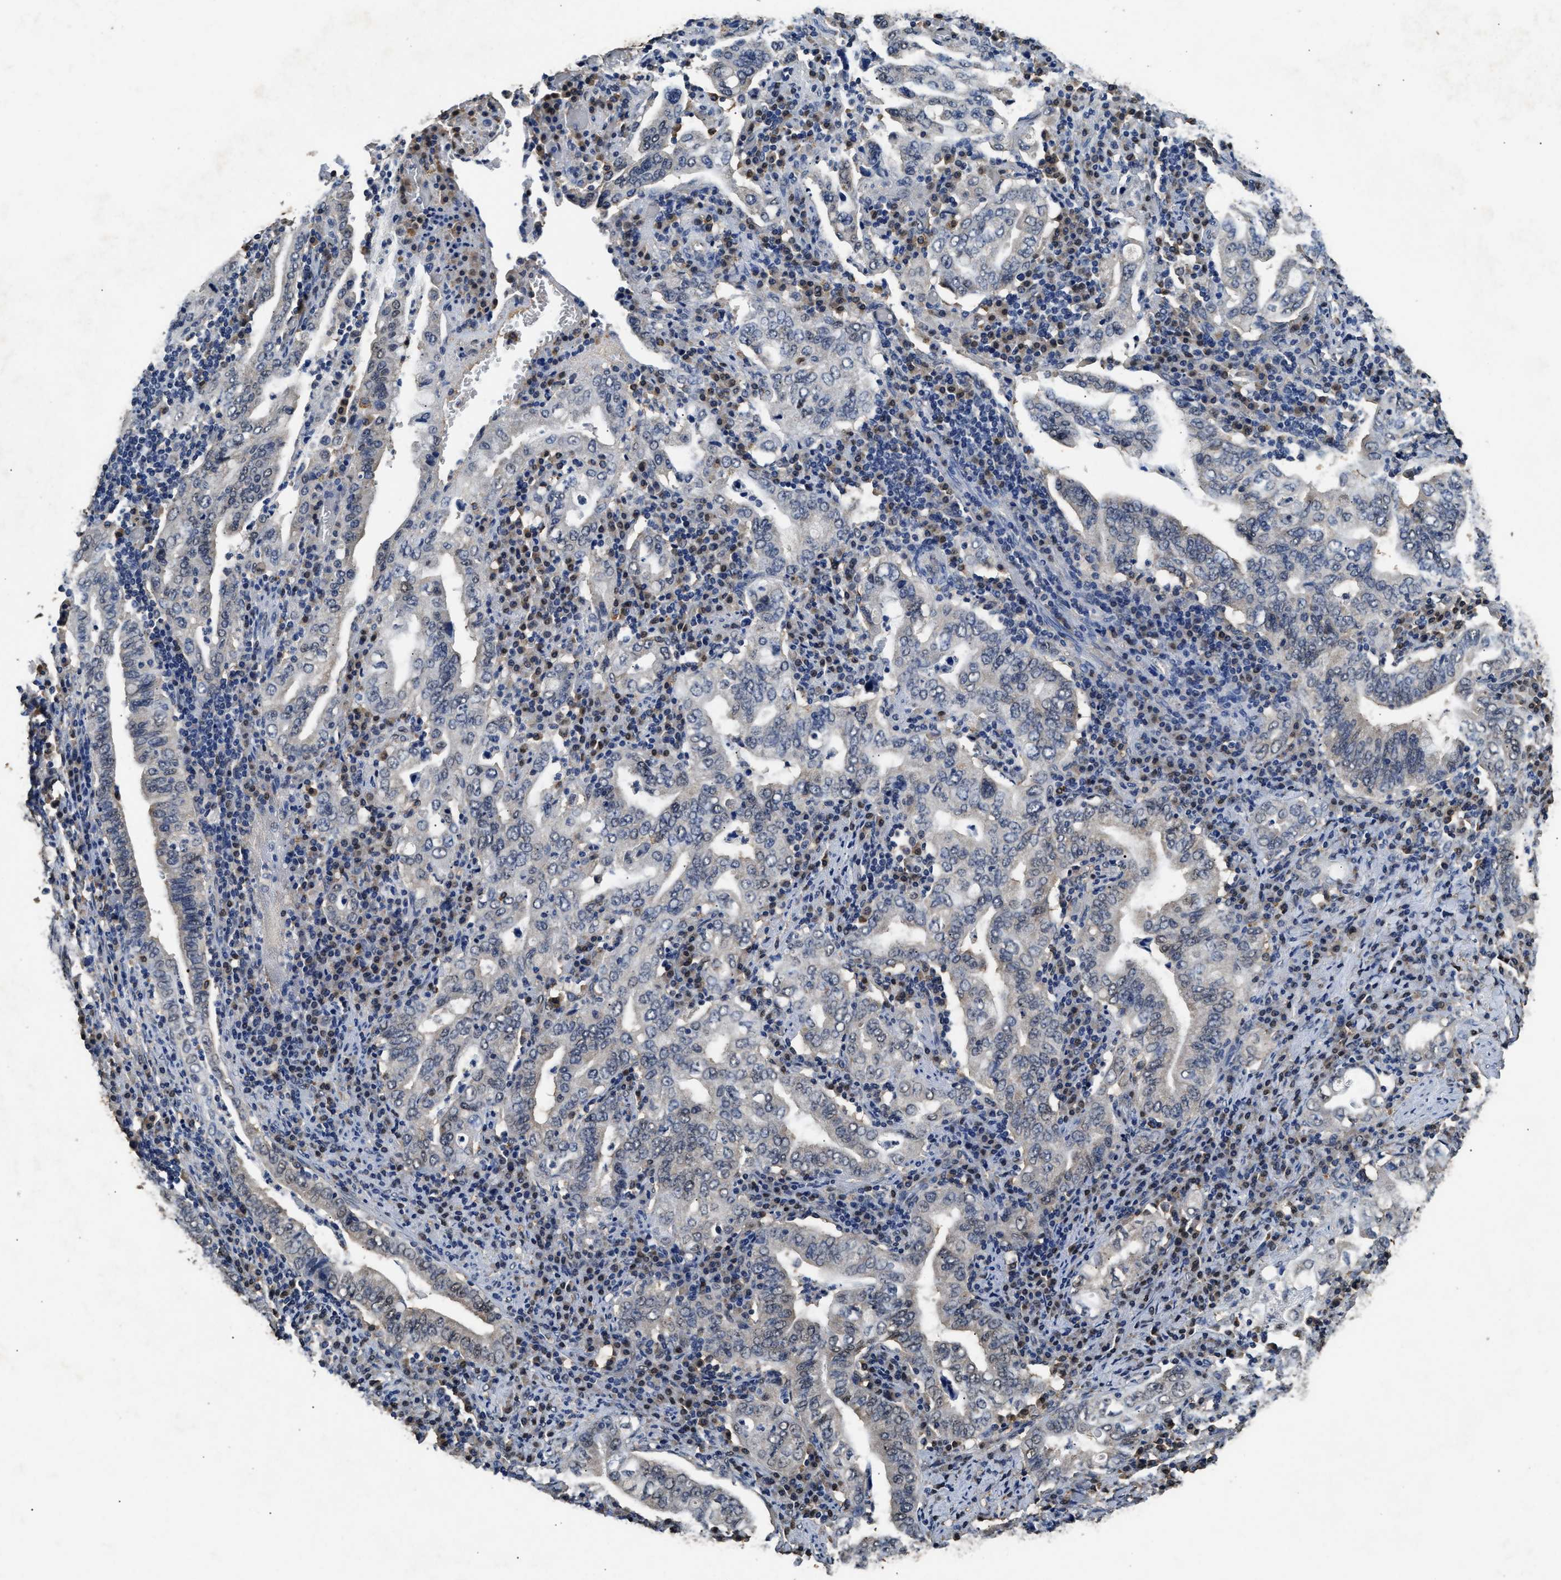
{"staining": {"intensity": "weak", "quantity": "<25%", "location": "nuclear"}, "tissue": "stomach cancer", "cell_type": "Tumor cells", "image_type": "cancer", "snomed": [{"axis": "morphology", "description": "Normal tissue, NOS"}, {"axis": "morphology", "description": "Adenocarcinoma, NOS"}, {"axis": "topography", "description": "Esophagus"}, {"axis": "topography", "description": "Stomach, upper"}, {"axis": "topography", "description": "Peripheral nerve tissue"}], "caption": "This is an IHC histopathology image of stomach adenocarcinoma. There is no staining in tumor cells.", "gene": "YWHAE", "patient": {"sex": "male", "age": 62}}